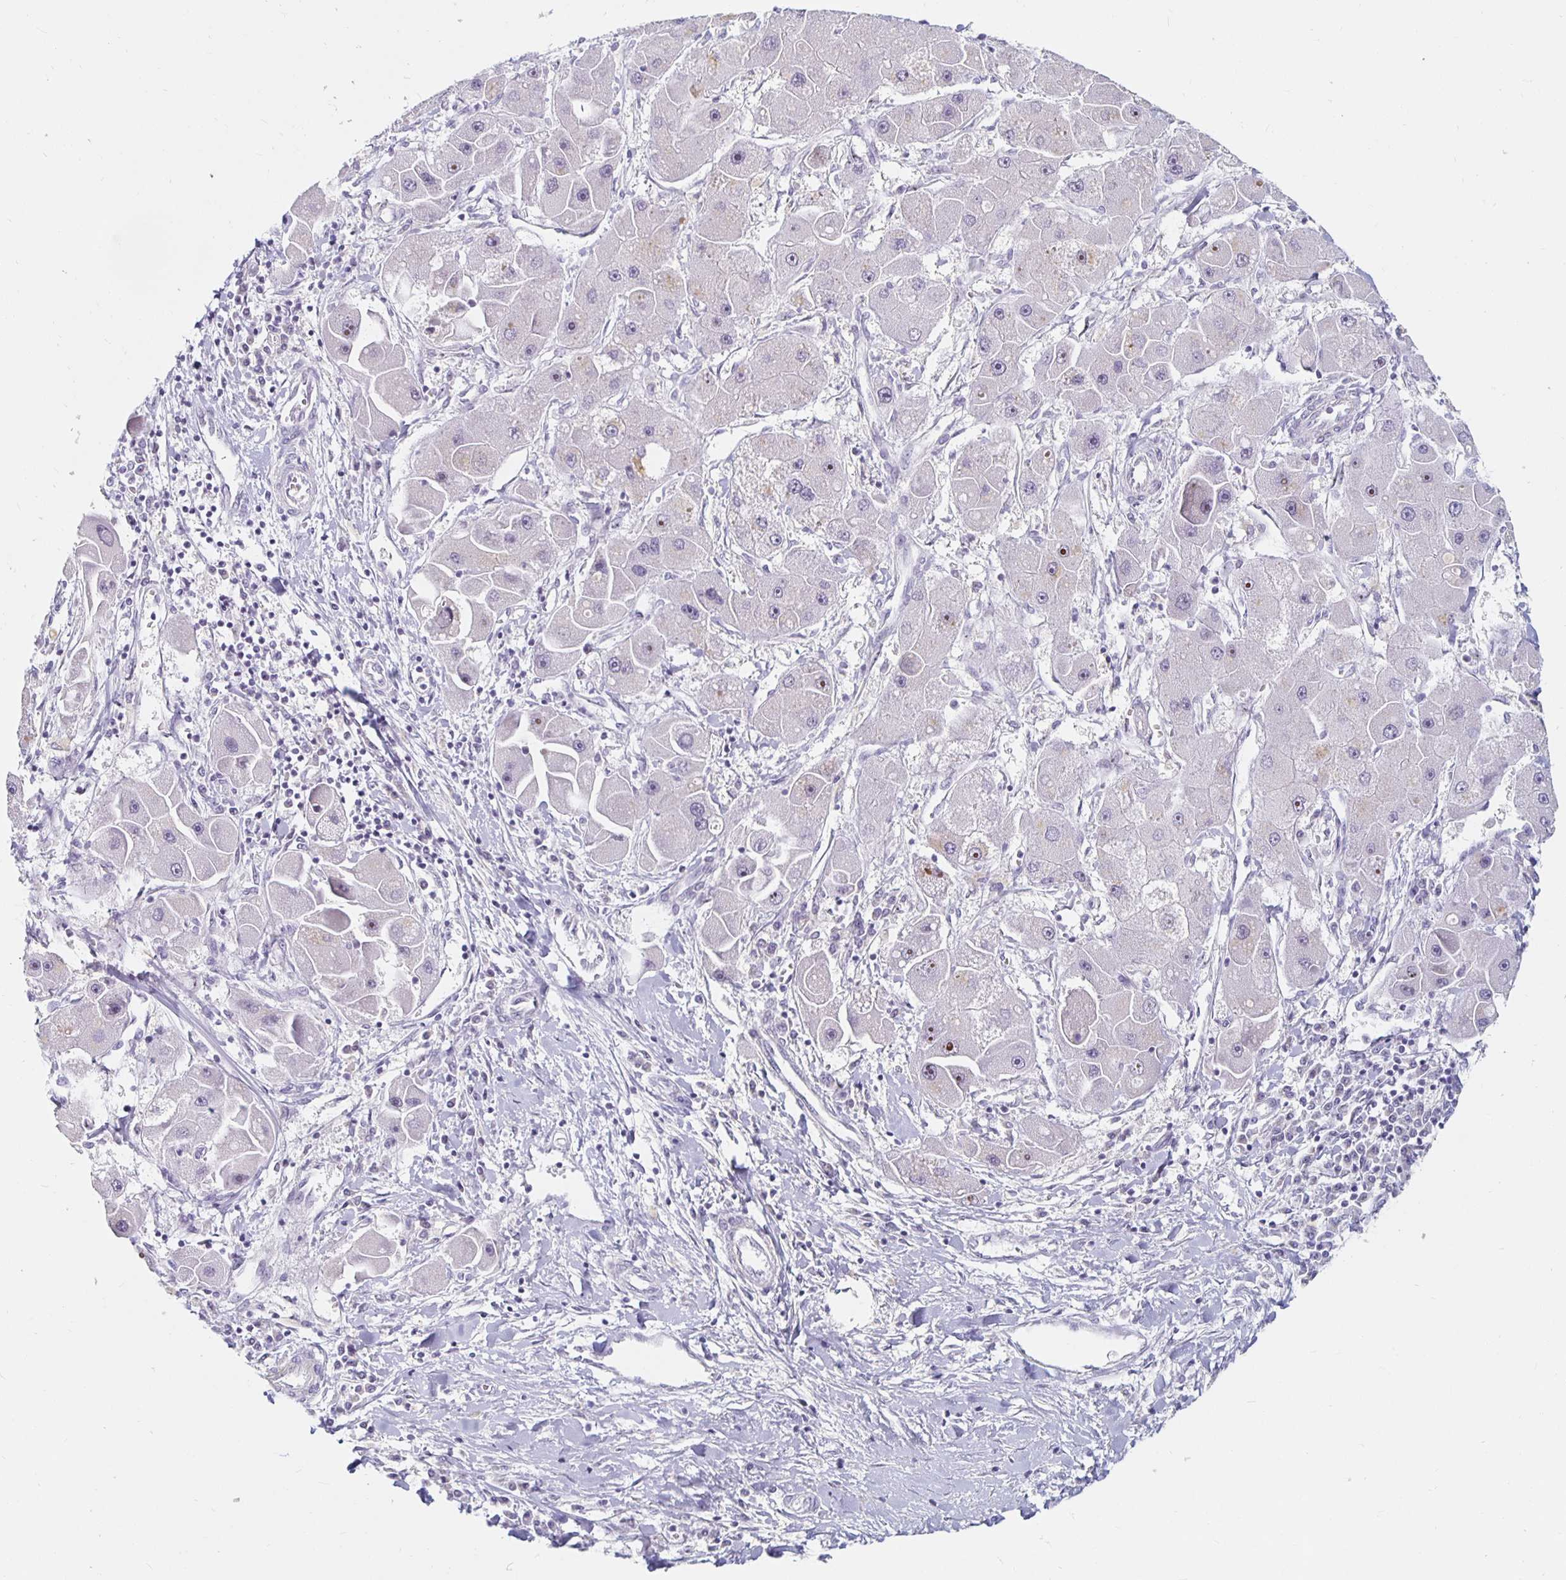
{"staining": {"intensity": "moderate", "quantity": "<25%", "location": "nuclear"}, "tissue": "liver cancer", "cell_type": "Tumor cells", "image_type": "cancer", "snomed": [{"axis": "morphology", "description": "Carcinoma, Hepatocellular, NOS"}, {"axis": "topography", "description": "Liver"}], "caption": "Hepatocellular carcinoma (liver) stained with a brown dye displays moderate nuclear positive expression in about <25% of tumor cells.", "gene": "NUP85", "patient": {"sex": "male", "age": 24}}